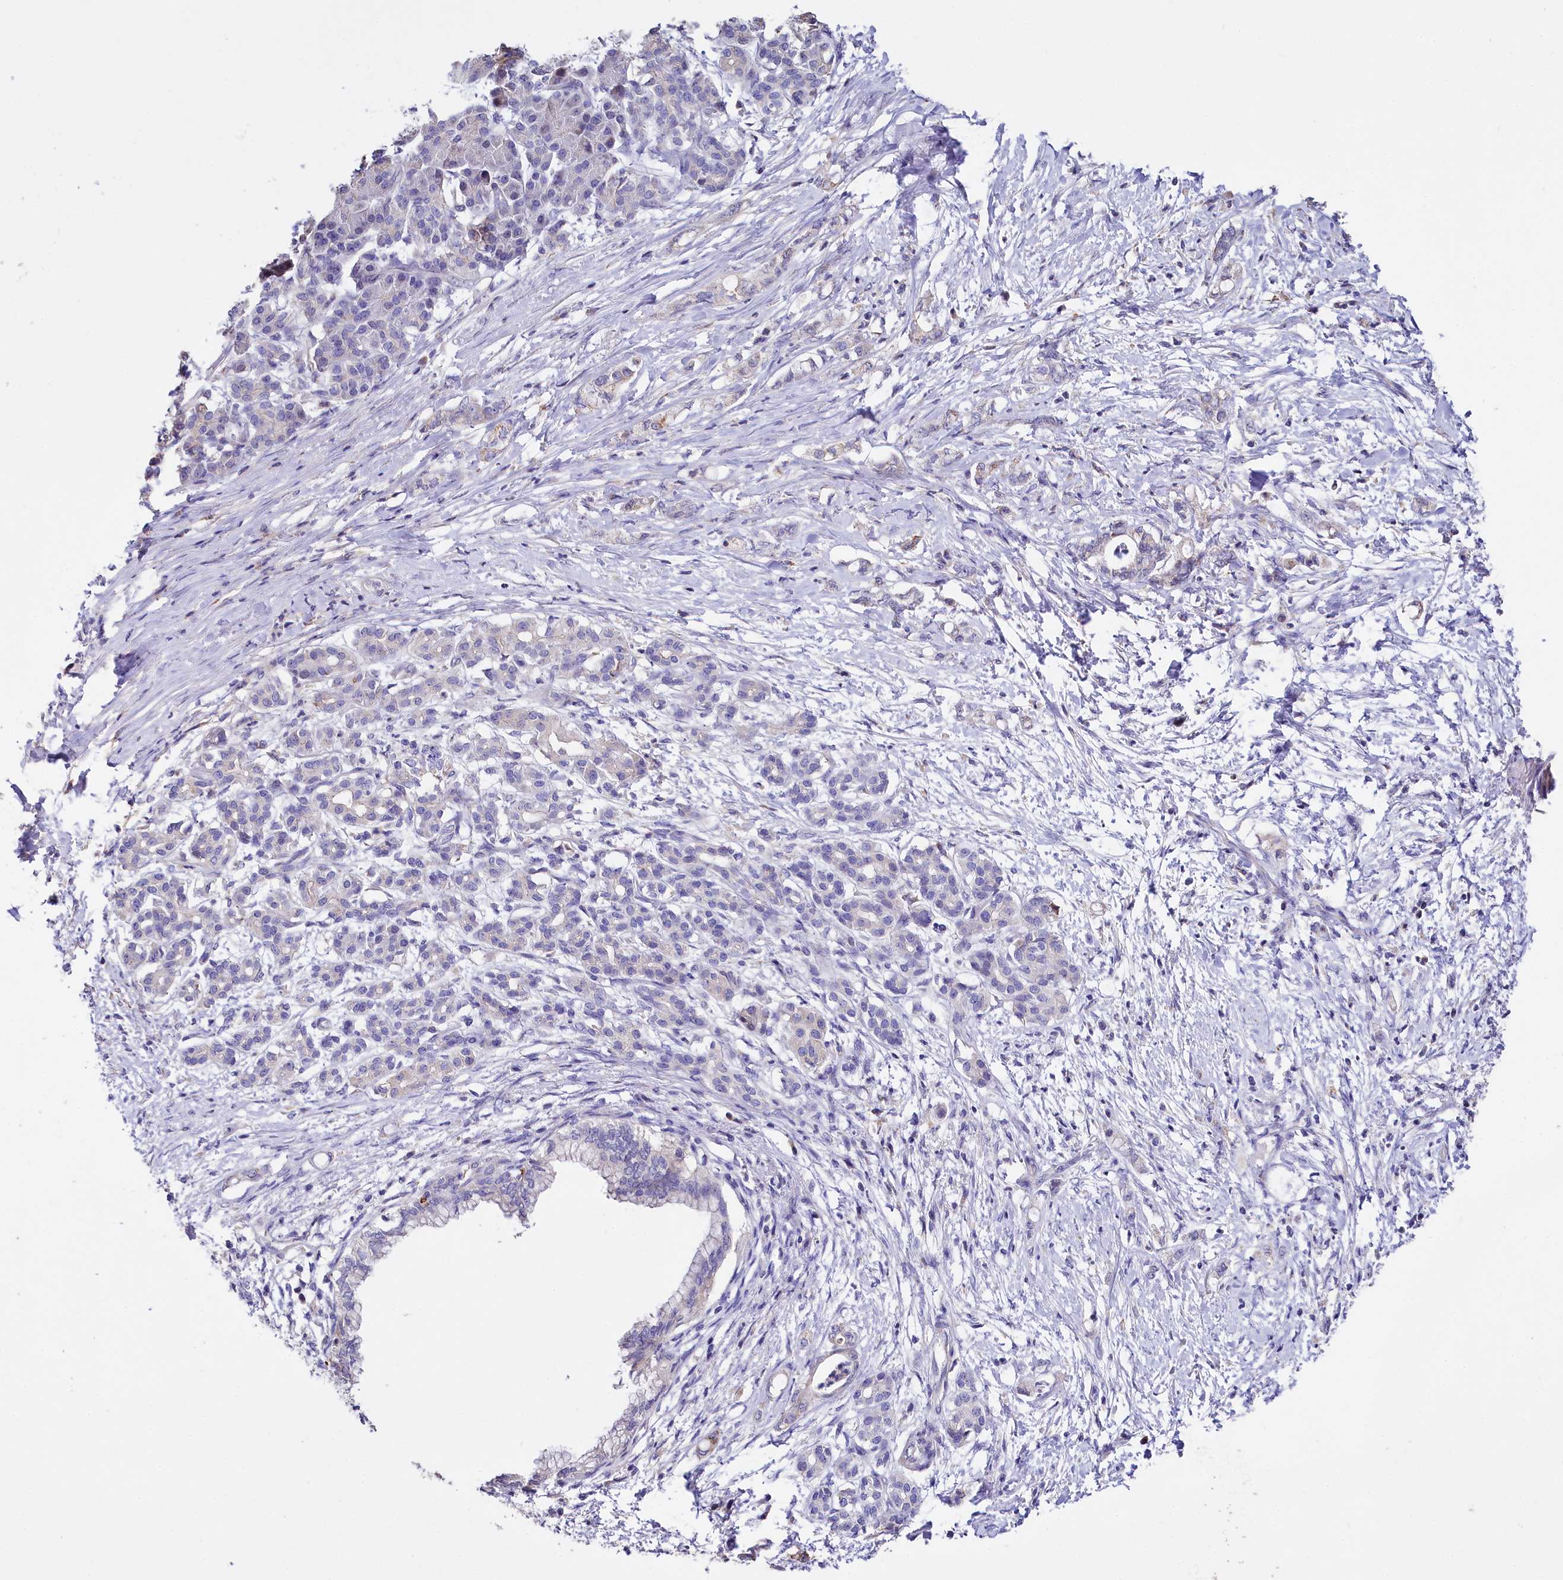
{"staining": {"intensity": "negative", "quantity": "none", "location": "none"}, "tissue": "pancreatic cancer", "cell_type": "Tumor cells", "image_type": "cancer", "snomed": [{"axis": "morphology", "description": "Adenocarcinoma, NOS"}, {"axis": "topography", "description": "Pancreas"}], "caption": "High power microscopy histopathology image of an IHC histopathology image of adenocarcinoma (pancreatic), revealing no significant positivity in tumor cells.", "gene": "RPUSD3", "patient": {"sex": "female", "age": 55}}